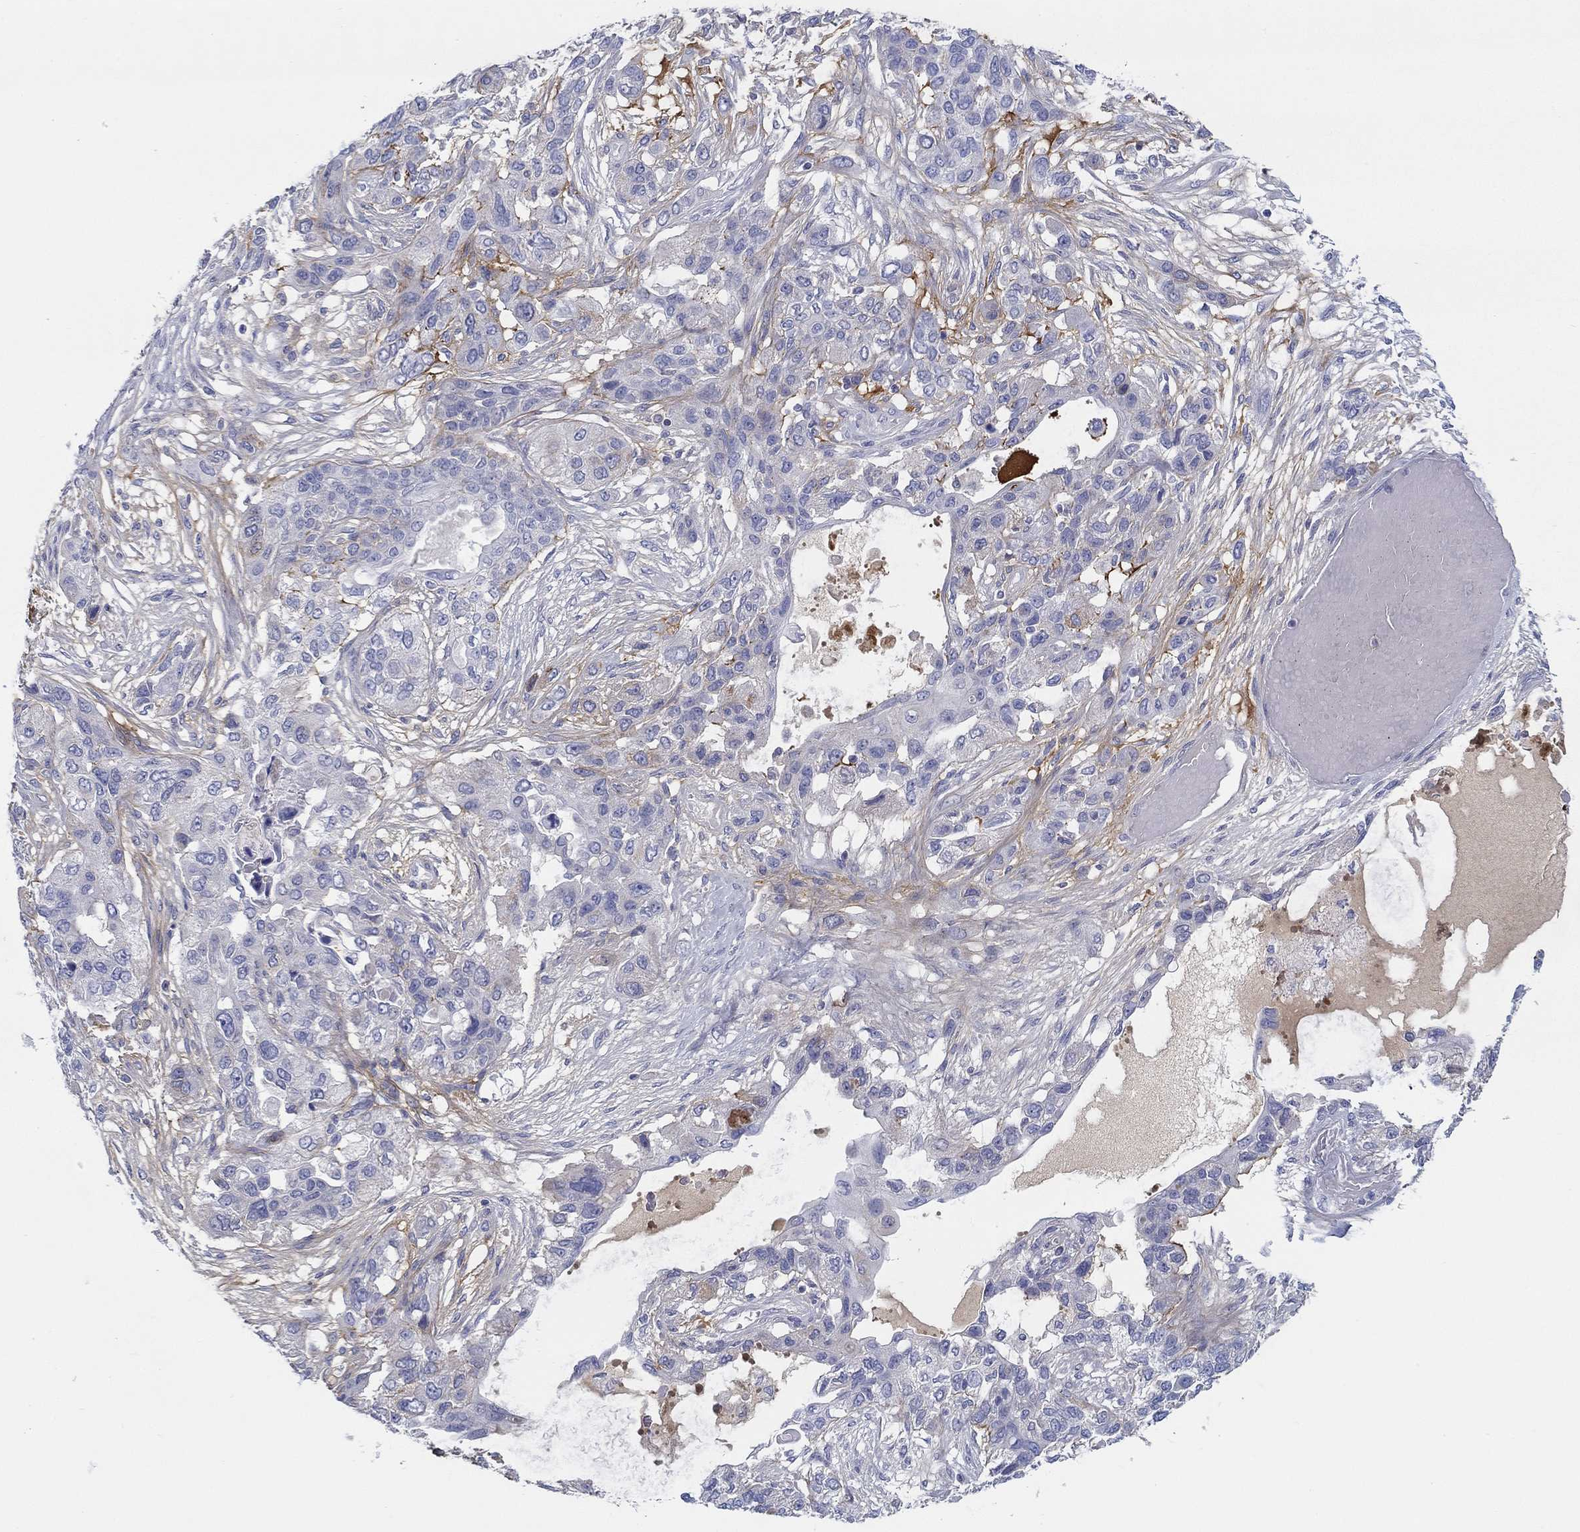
{"staining": {"intensity": "negative", "quantity": "none", "location": "none"}, "tissue": "lung cancer", "cell_type": "Tumor cells", "image_type": "cancer", "snomed": [{"axis": "morphology", "description": "Squamous cell carcinoma, NOS"}, {"axis": "topography", "description": "Lung"}], "caption": "Tumor cells show no significant protein positivity in lung squamous cell carcinoma. The staining was performed using DAB (3,3'-diaminobenzidine) to visualize the protein expression in brown, while the nuclei were stained in blue with hematoxylin (Magnification: 20x).", "gene": "HAPLN4", "patient": {"sex": "female", "age": 70}}